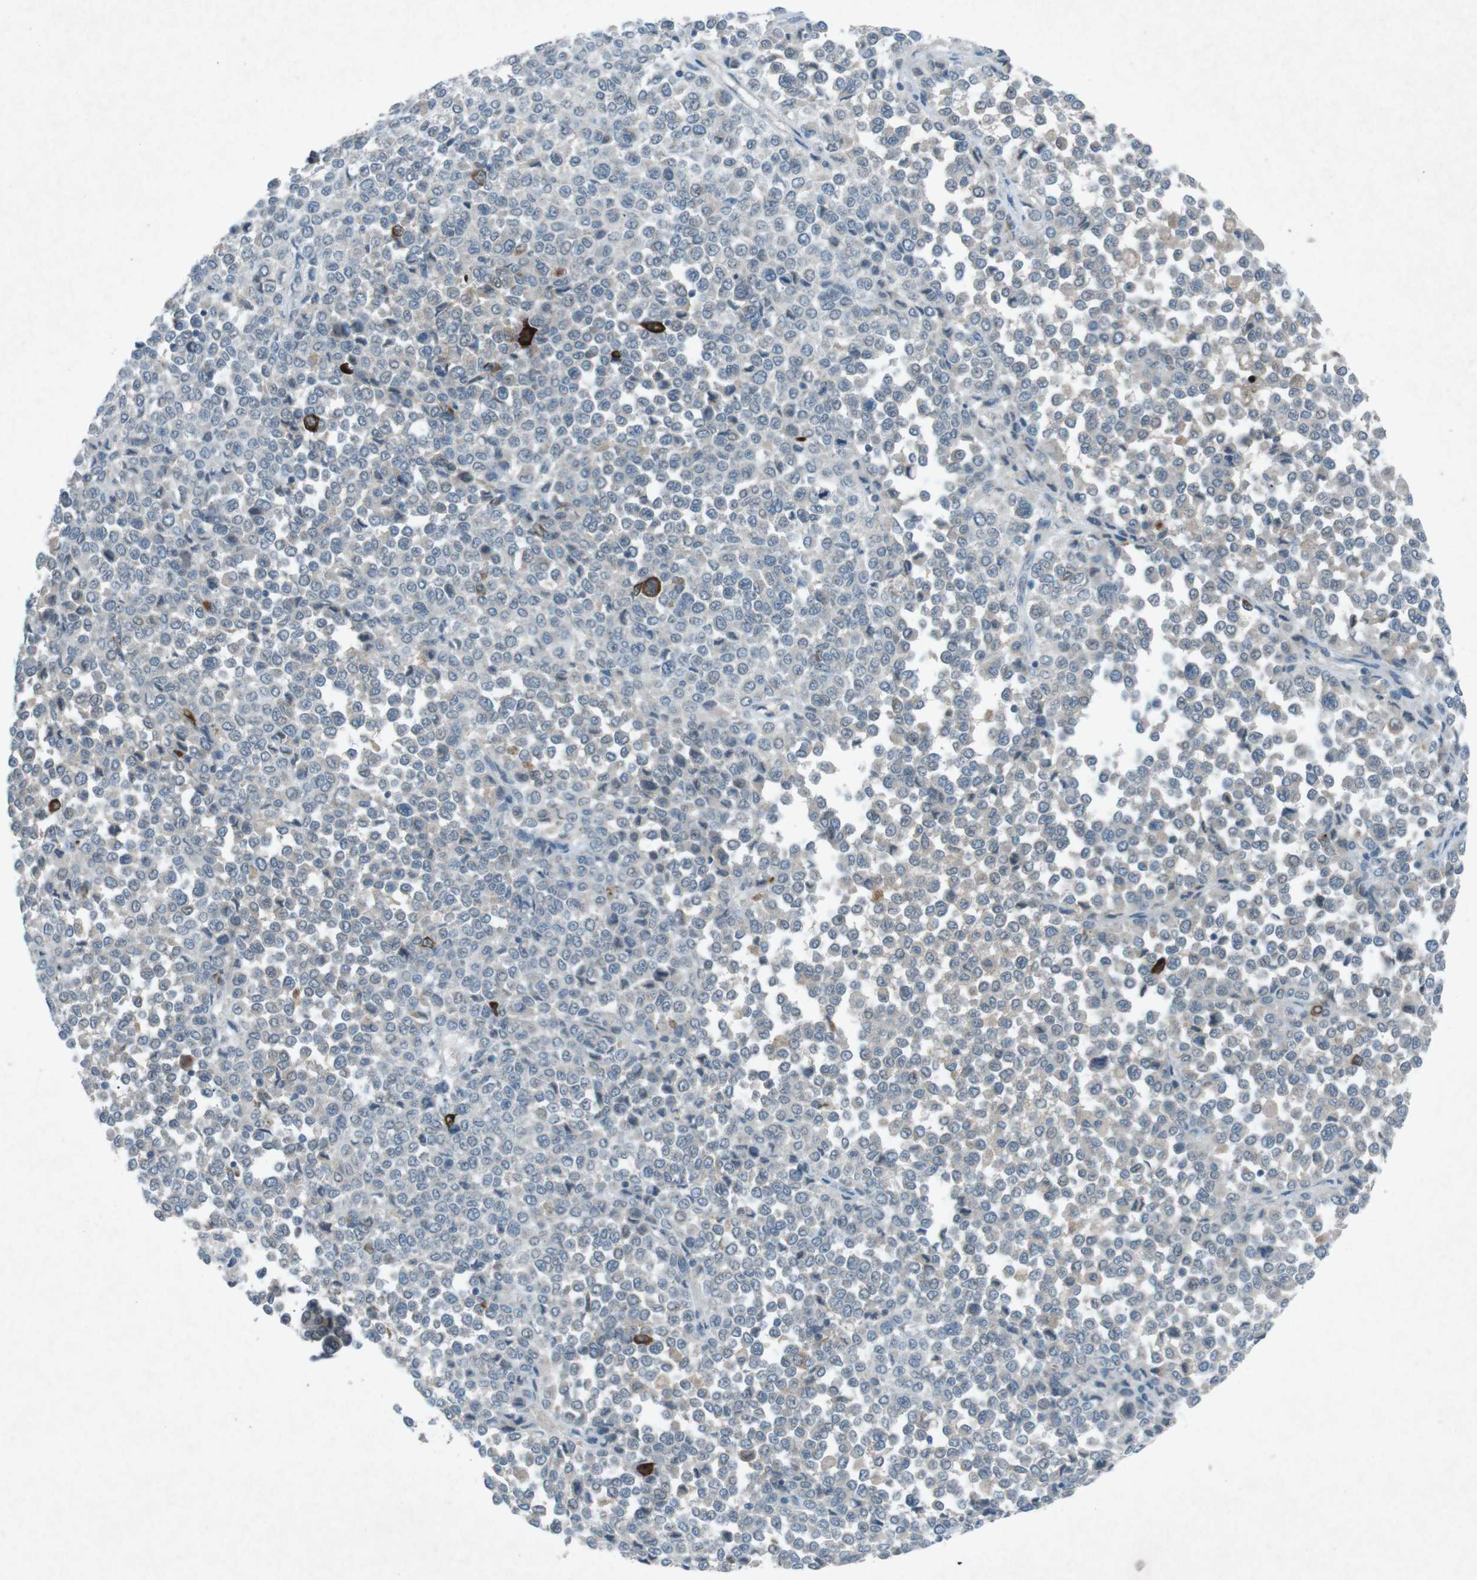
{"staining": {"intensity": "negative", "quantity": "none", "location": "none"}, "tissue": "melanoma", "cell_type": "Tumor cells", "image_type": "cancer", "snomed": [{"axis": "morphology", "description": "Malignant melanoma, Metastatic site"}, {"axis": "topography", "description": "Pancreas"}], "caption": "The IHC histopathology image has no significant staining in tumor cells of melanoma tissue.", "gene": "FCRLA", "patient": {"sex": "female", "age": 30}}